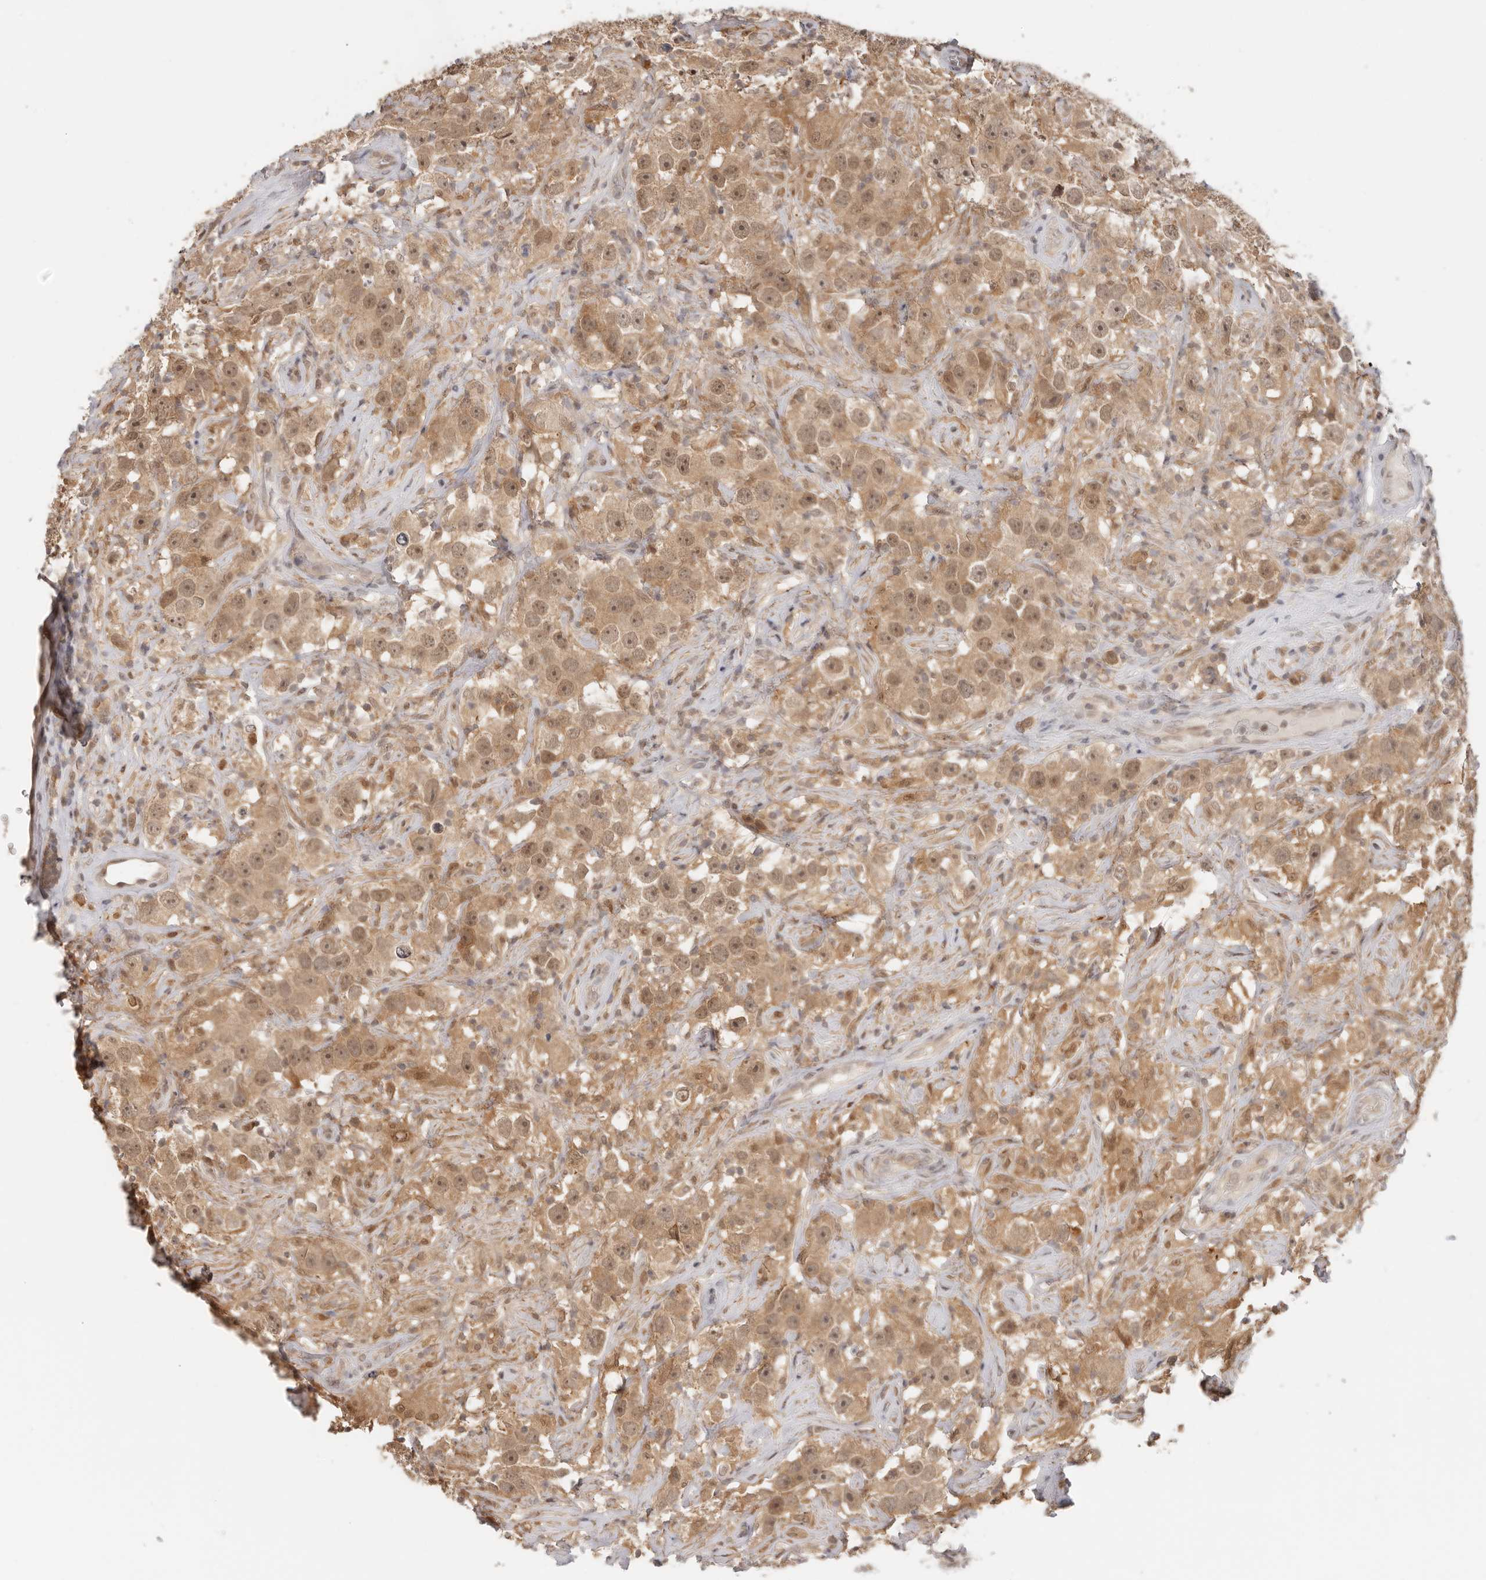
{"staining": {"intensity": "moderate", "quantity": ">75%", "location": "cytoplasmic/membranous,nuclear"}, "tissue": "testis cancer", "cell_type": "Tumor cells", "image_type": "cancer", "snomed": [{"axis": "morphology", "description": "Seminoma, NOS"}, {"axis": "topography", "description": "Testis"}], "caption": "An image of human seminoma (testis) stained for a protein demonstrates moderate cytoplasmic/membranous and nuclear brown staining in tumor cells. (DAB (3,3'-diaminobenzidine) IHC with brightfield microscopy, high magnification).", "gene": "LARP7", "patient": {"sex": "male", "age": 49}}